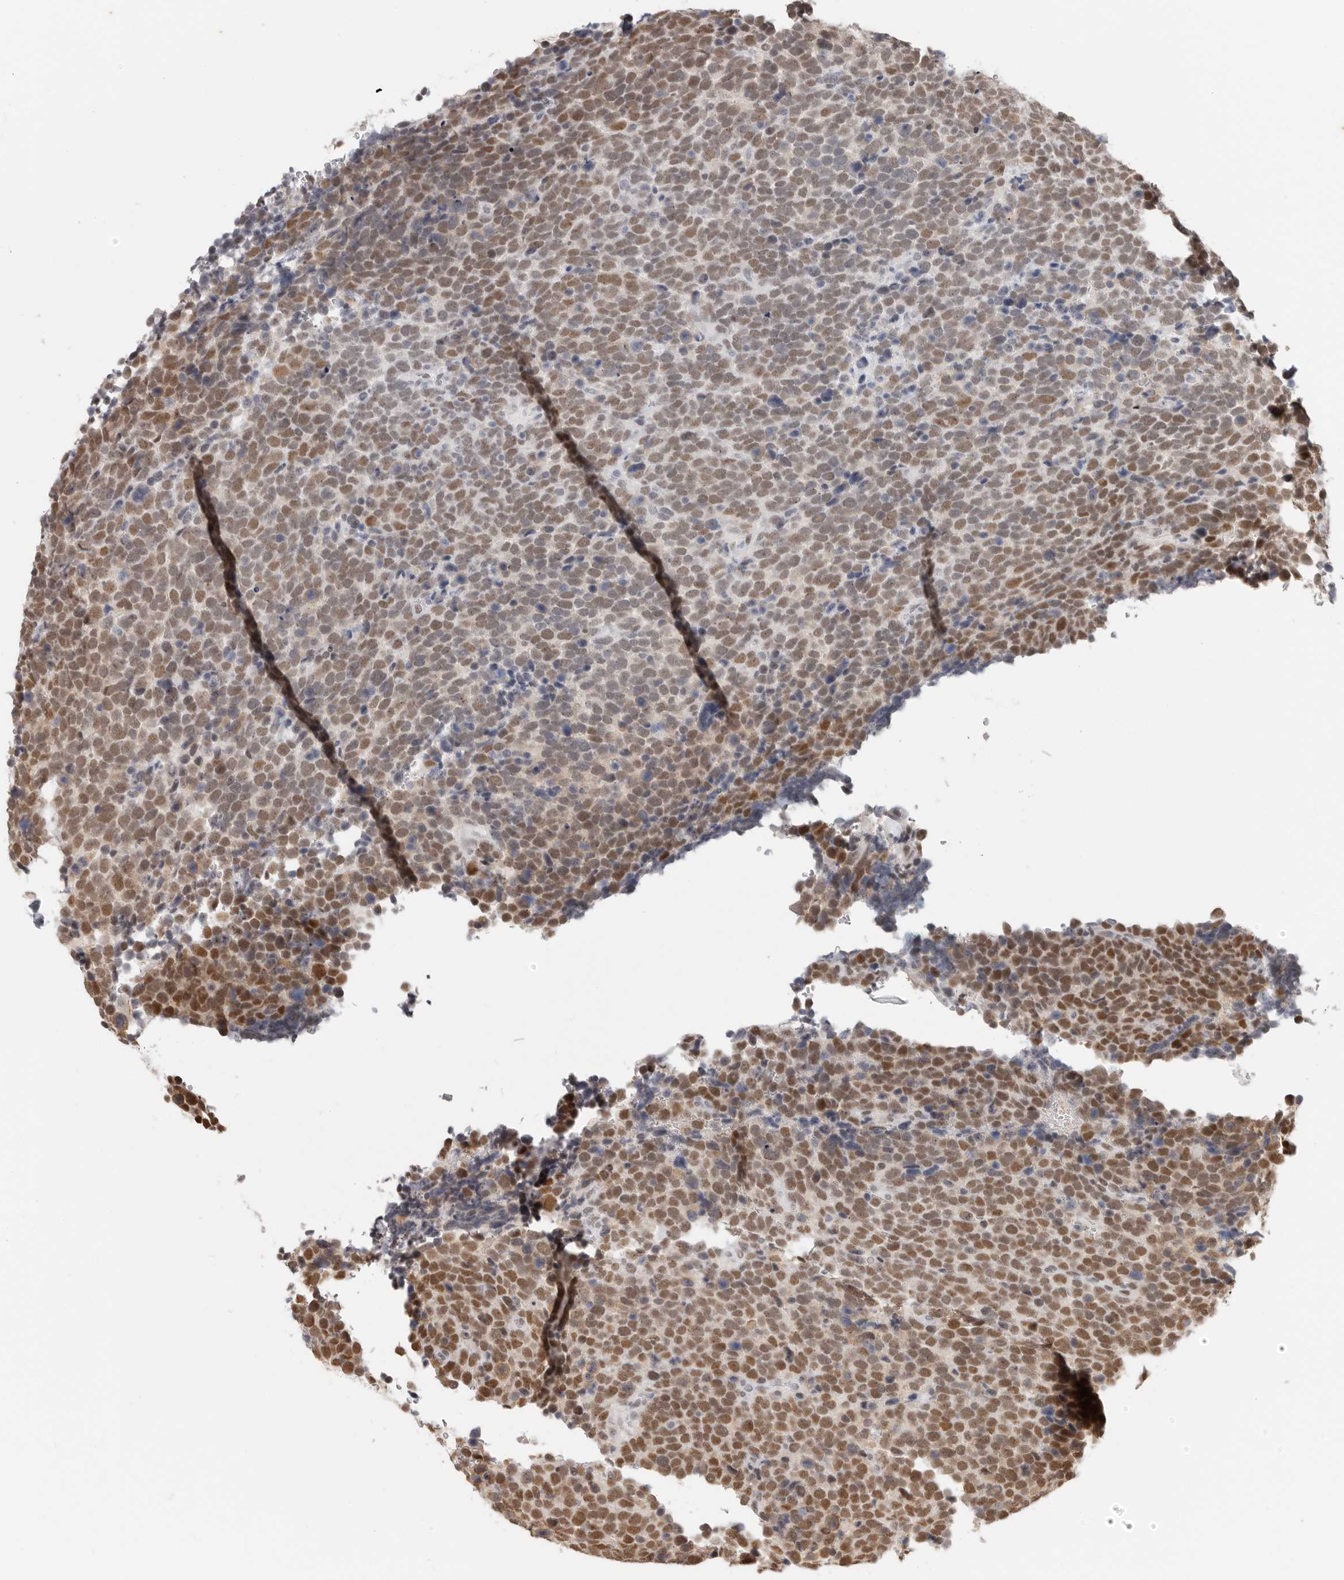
{"staining": {"intensity": "moderate", "quantity": "25%-75%", "location": "nuclear"}, "tissue": "urothelial cancer", "cell_type": "Tumor cells", "image_type": "cancer", "snomed": [{"axis": "morphology", "description": "Urothelial carcinoma, High grade"}, {"axis": "topography", "description": "Urinary bladder"}], "caption": "IHC of urothelial cancer demonstrates medium levels of moderate nuclear positivity in approximately 25%-75% of tumor cells. The staining was performed using DAB (3,3'-diaminobenzidine) to visualize the protein expression in brown, while the nuclei were stained in blue with hematoxylin (Magnification: 20x).", "gene": "RFC2", "patient": {"sex": "female", "age": 82}}